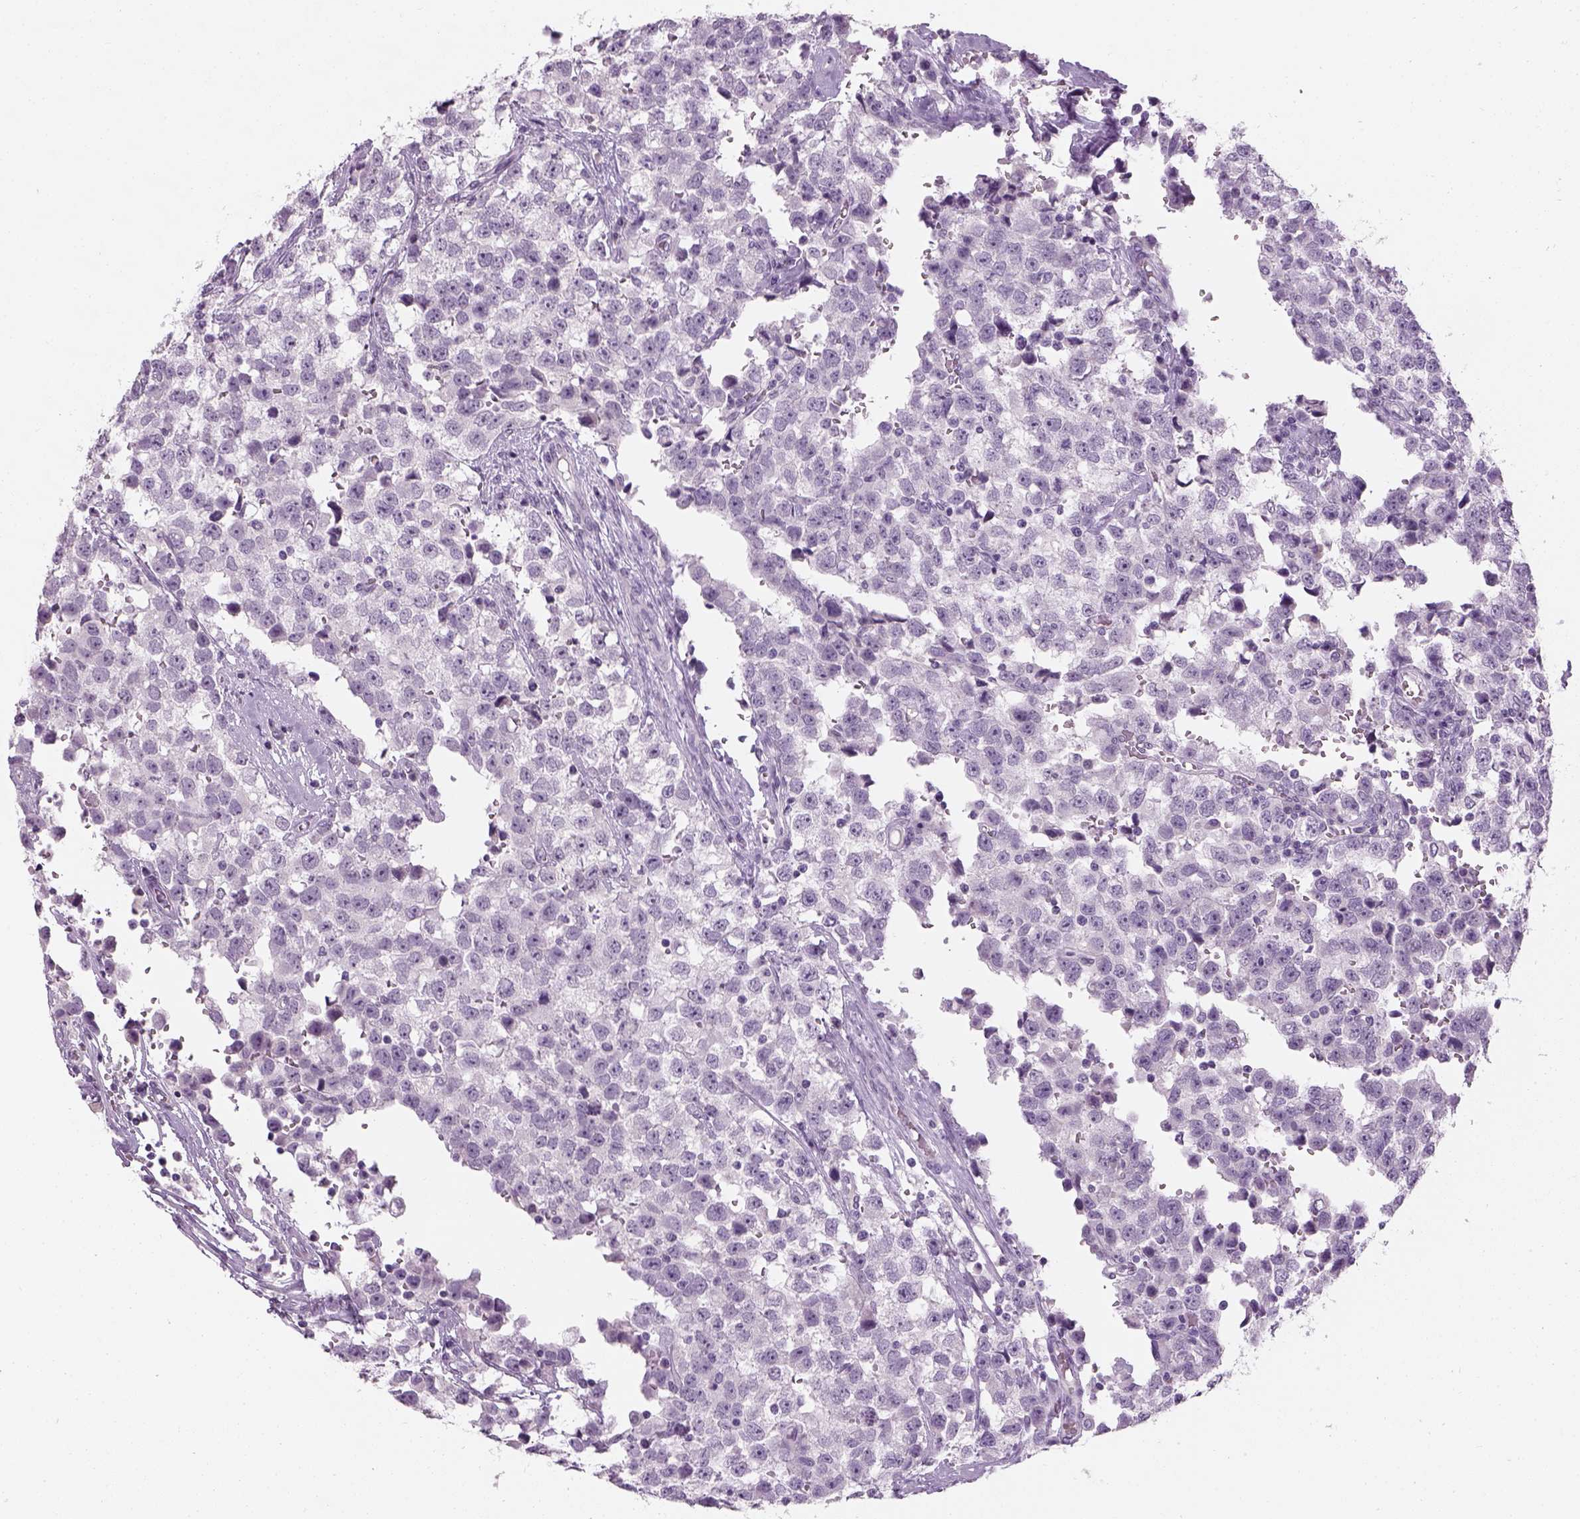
{"staining": {"intensity": "negative", "quantity": "none", "location": "none"}, "tissue": "testis cancer", "cell_type": "Tumor cells", "image_type": "cancer", "snomed": [{"axis": "morphology", "description": "Seminoma, NOS"}, {"axis": "topography", "description": "Testis"}], "caption": "Tumor cells are negative for brown protein staining in testis seminoma.", "gene": "TH", "patient": {"sex": "male", "age": 34}}